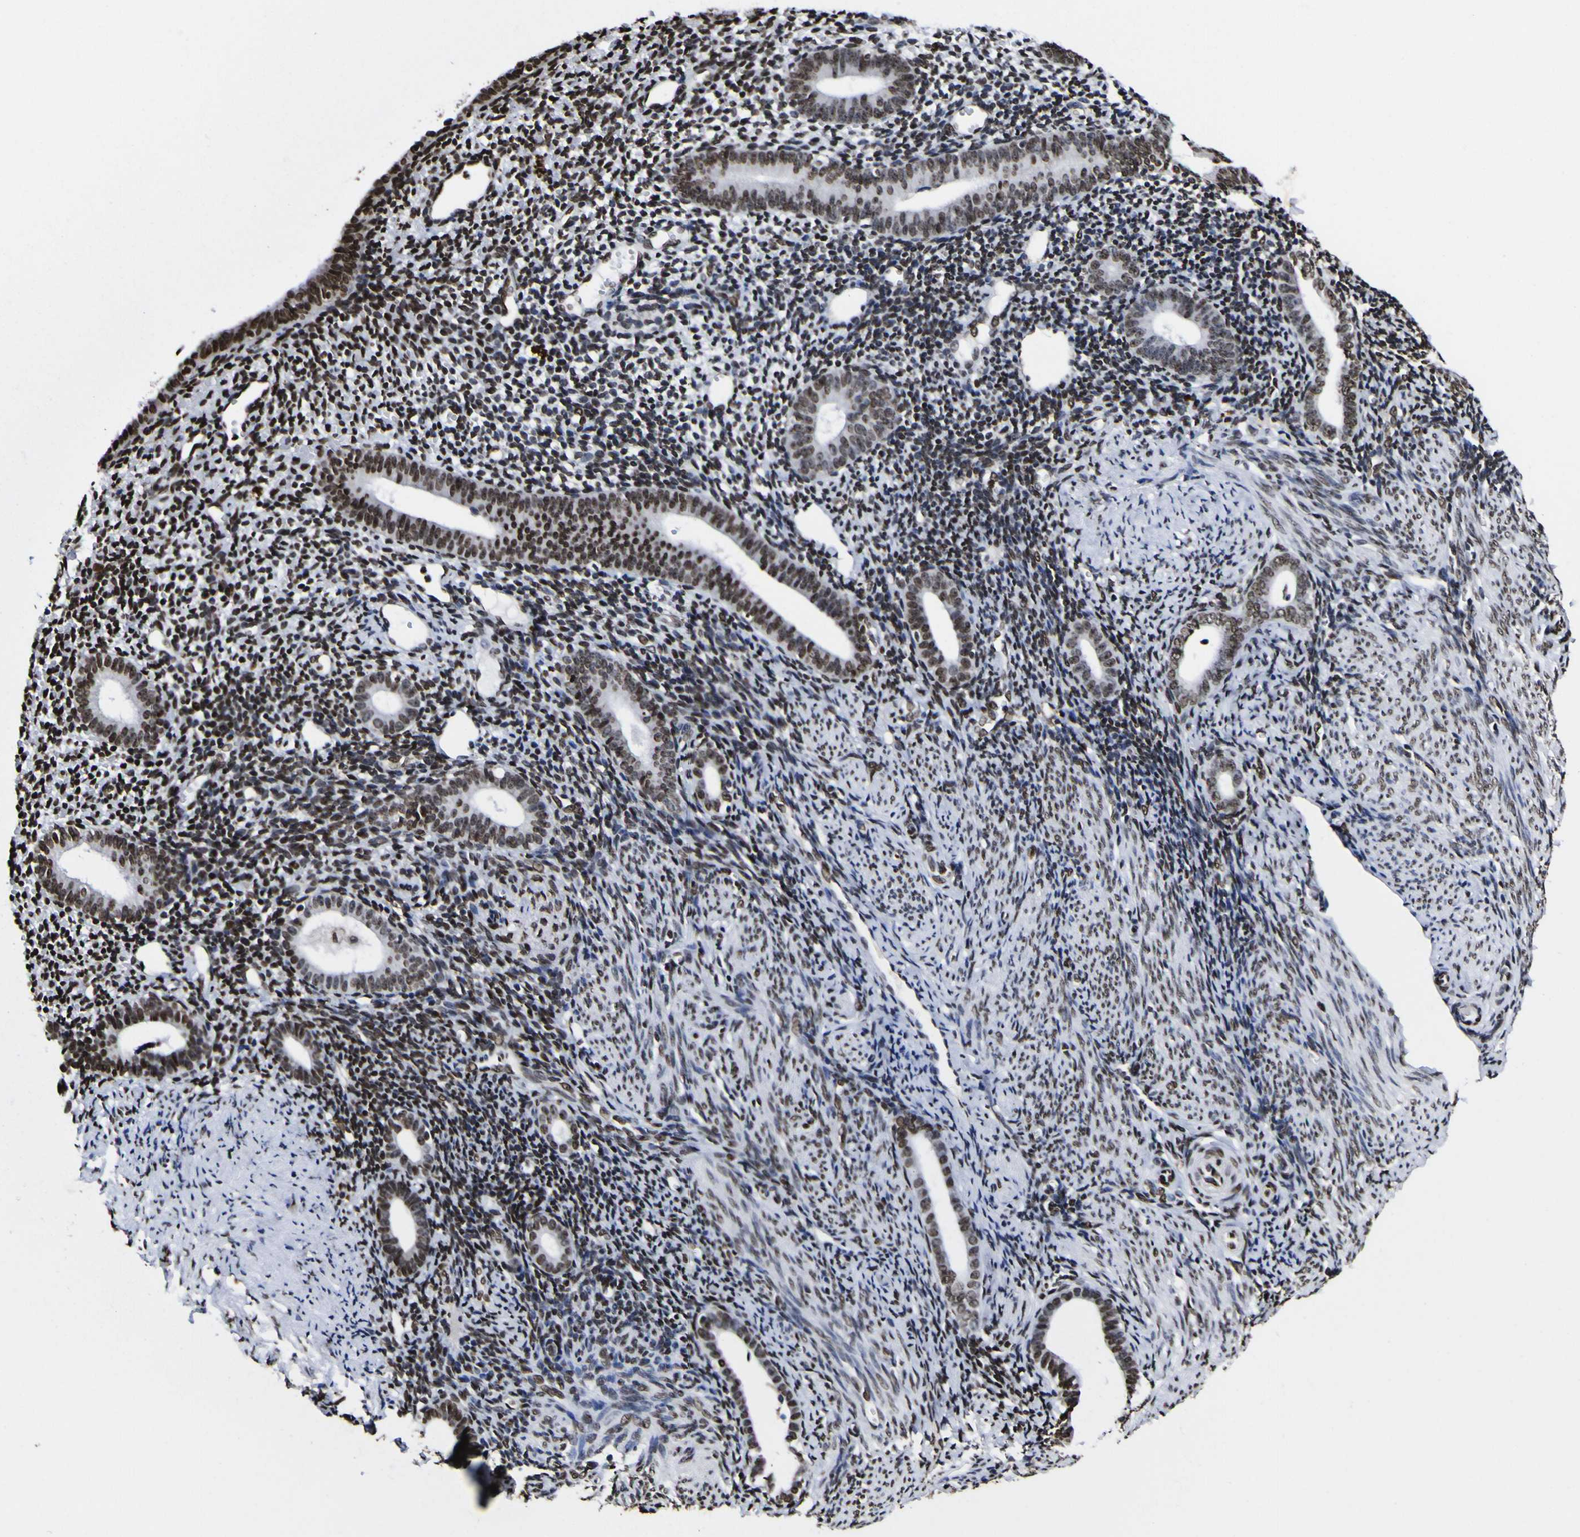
{"staining": {"intensity": "strong", "quantity": "25%-75%", "location": "nuclear"}, "tissue": "endometrium", "cell_type": "Cells in endometrial stroma", "image_type": "normal", "snomed": [{"axis": "morphology", "description": "Normal tissue, NOS"}, {"axis": "topography", "description": "Endometrium"}], "caption": "This is a histology image of immunohistochemistry staining of benign endometrium, which shows strong positivity in the nuclear of cells in endometrial stroma.", "gene": "PIAS1", "patient": {"sex": "female", "age": 50}}